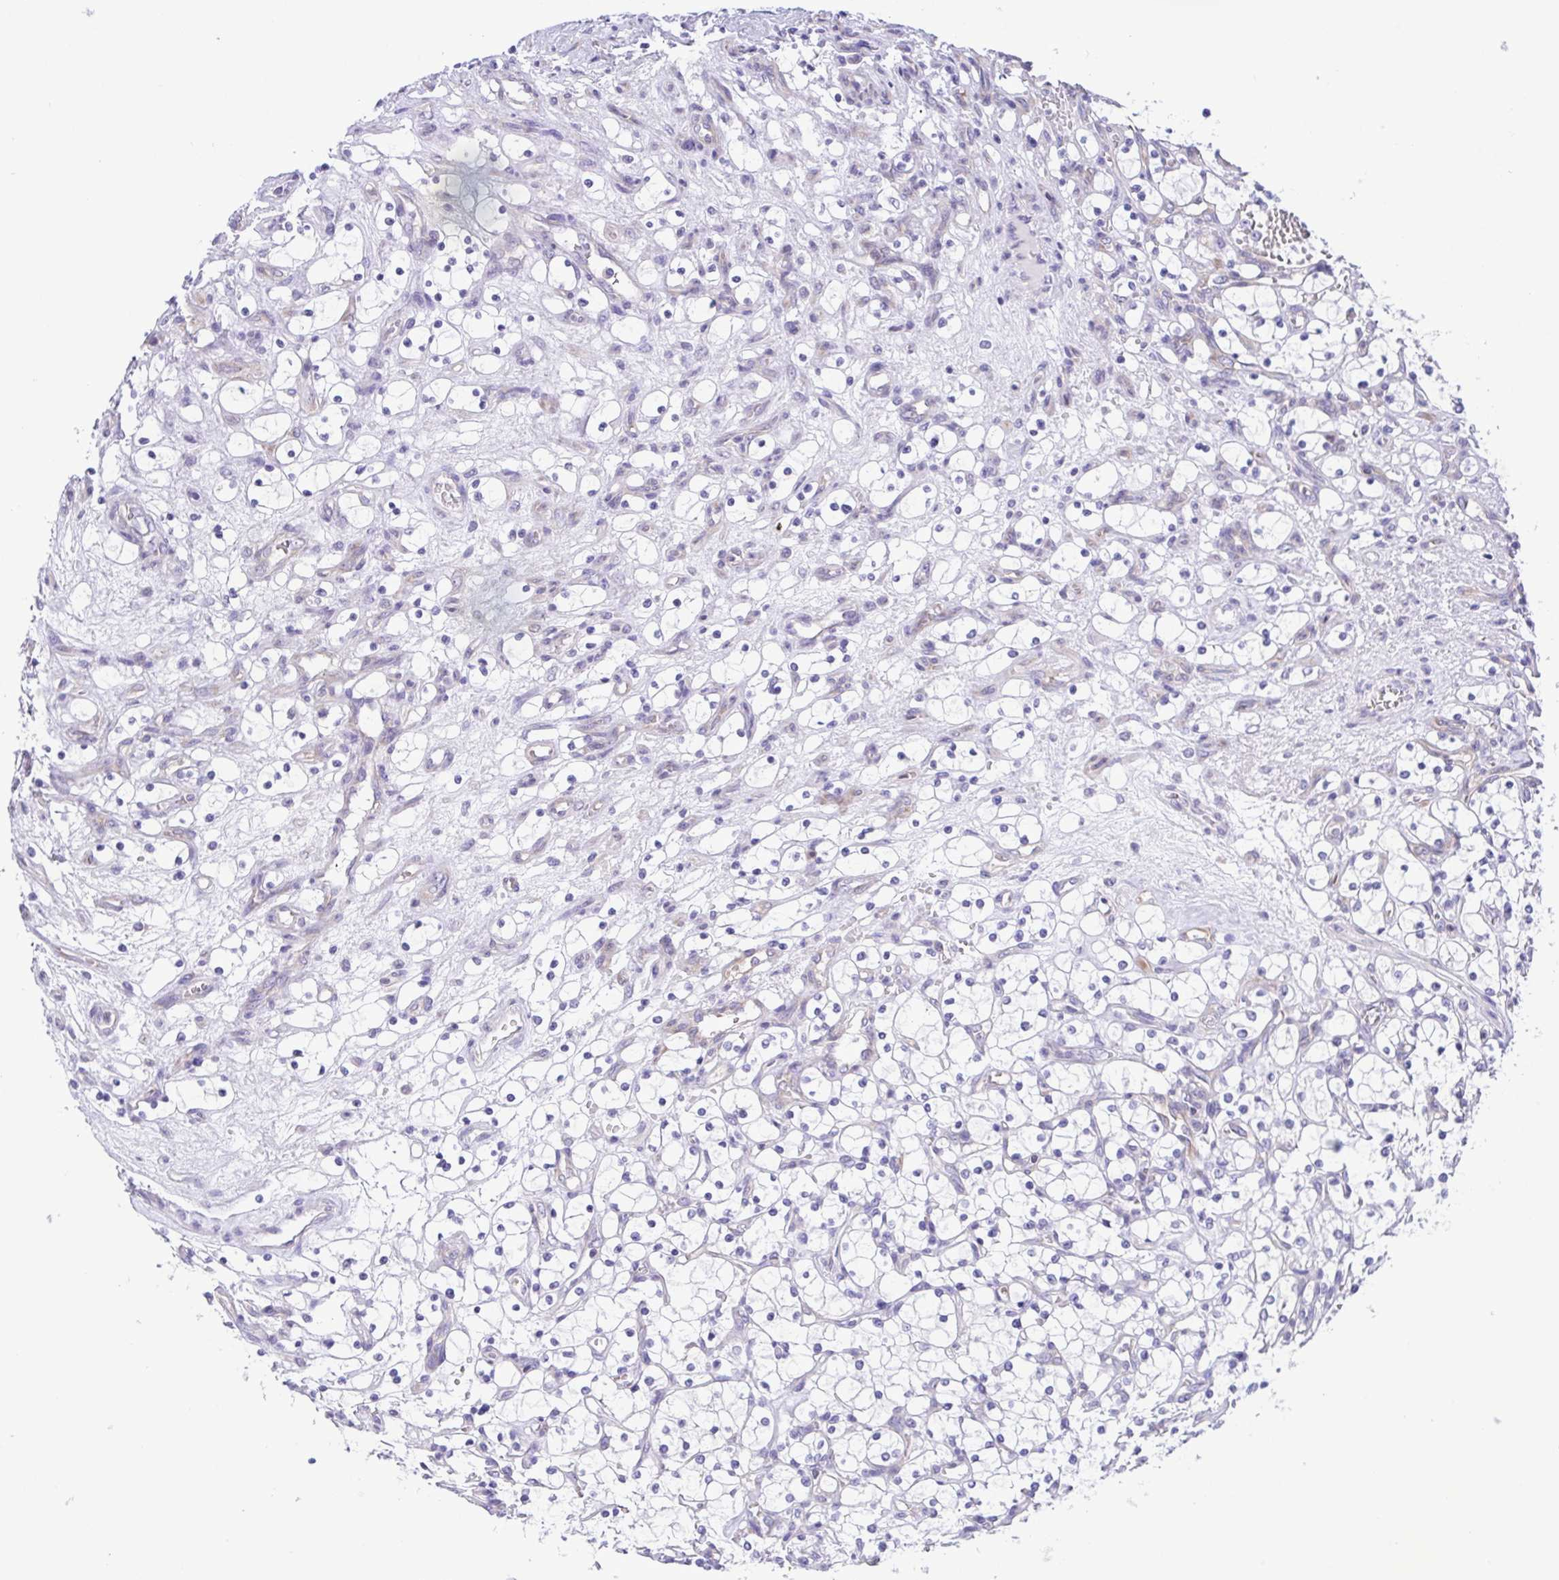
{"staining": {"intensity": "negative", "quantity": "none", "location": "none"}, "tissue": "renal cancer", "cell_type": "Tumor cells", "image_type": "cancer", "snomed": [{"axis": "morphology", "description": "Adenocarcinoma, NOS"}, {"axis": "topography", "description": "Kidney"}], "caption": "IHC of human adenocarcinoma (renal) exhibits no expression in tumor cells.", "gene": "TNNI3", "patient": {"sex": "female", "age": 69}}